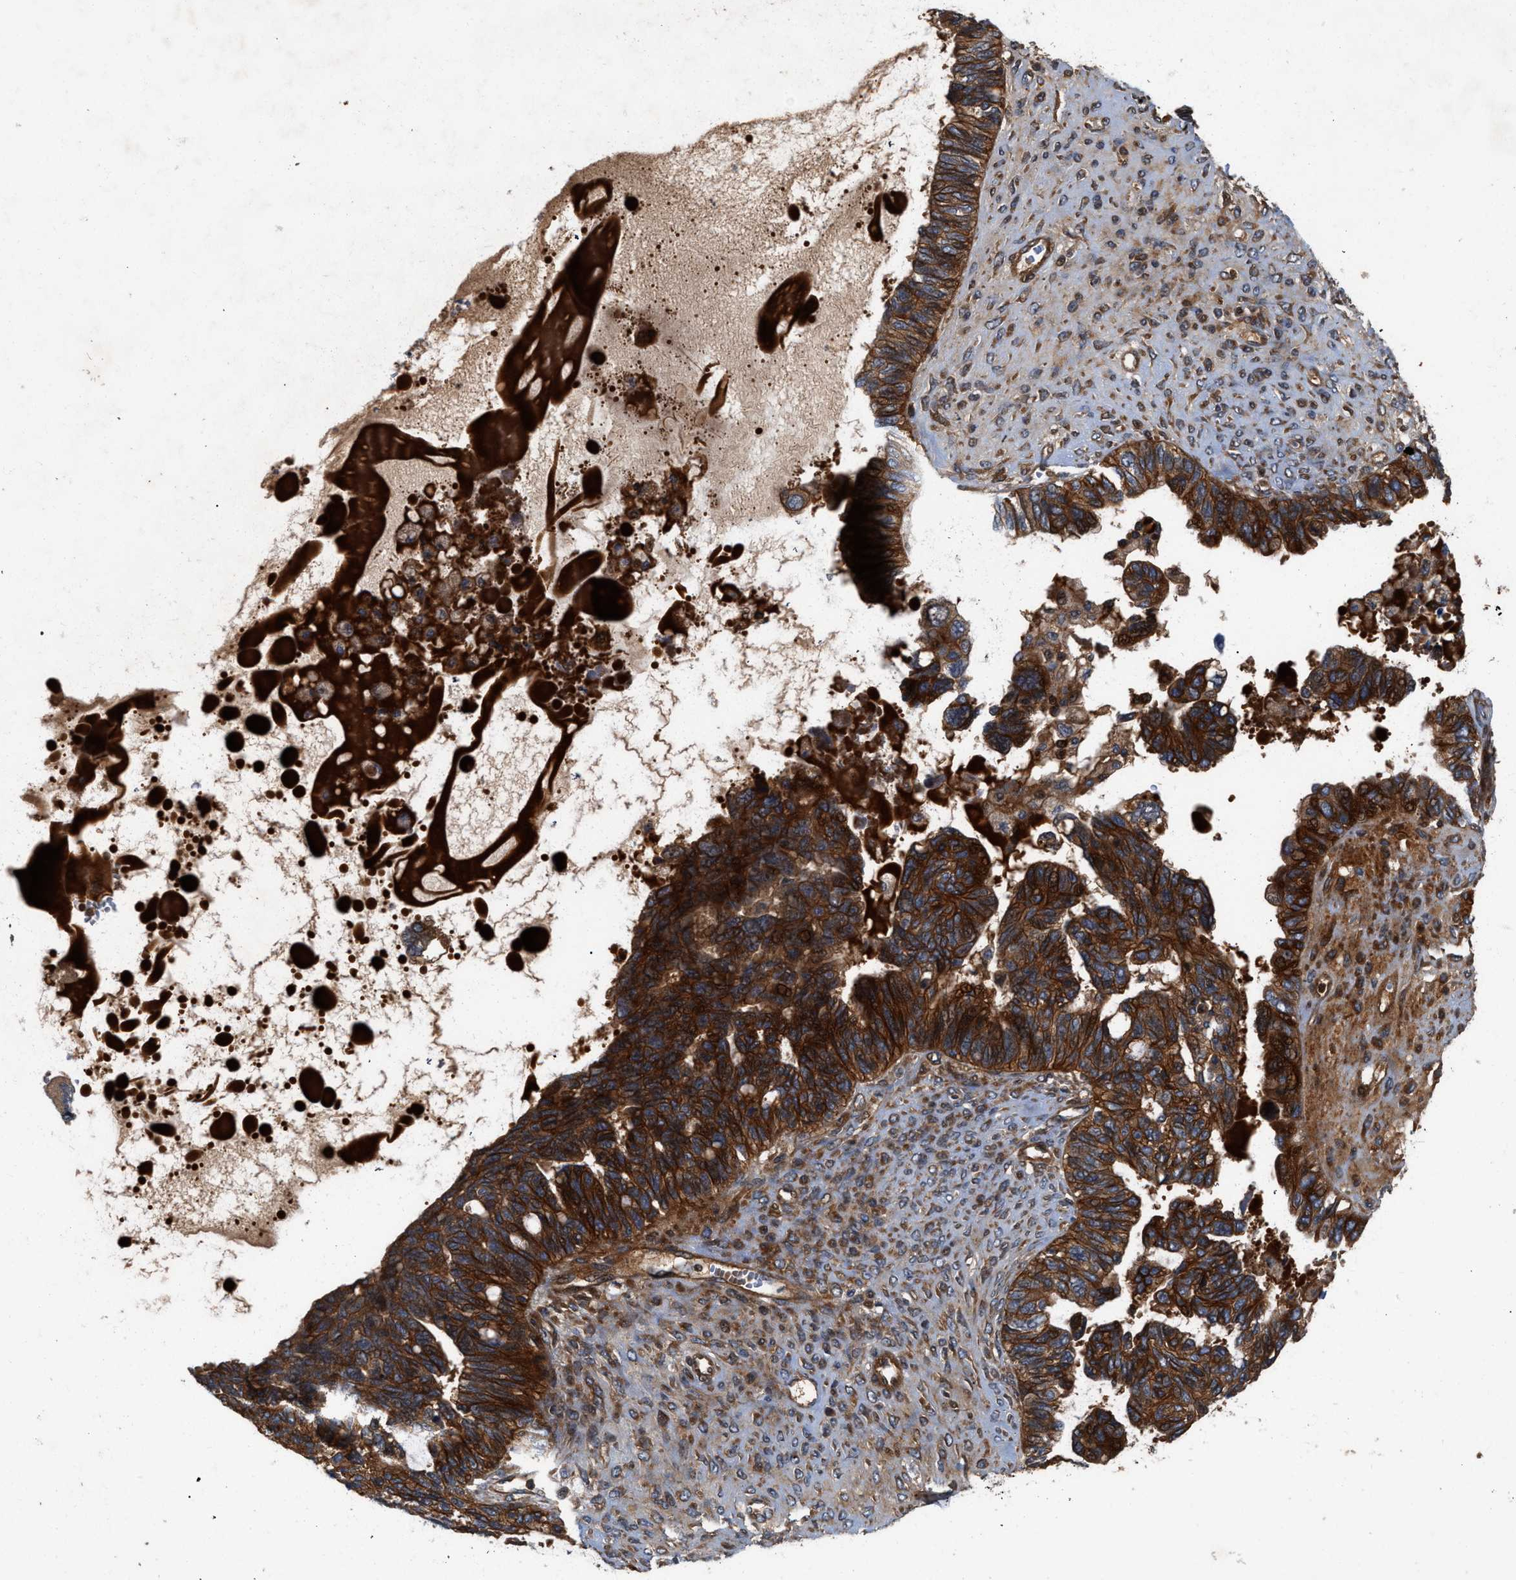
{"staining": {"intensity": "strong", "quantity": ">75%", "location": "cytoplasmic/membranous"}, "tissue": "ovarian cancer", "cell_type": "Tumor cells", "image_type": "cancer", "snomed": [{"axis": "morphology", "description": "Cystadenocarcinoma, serous, NOS"}, {"axis": "topography", "description": "Ovary"}], "caption": "Protein staining of ovarian cancer (serous cystadenocarcinoma) tissue displays strong cytoplasmic/membranous expression in approximately >75% of tumor cells.", "gene": "CNNM3", "patient": {"sex": "female", "age": 79}}